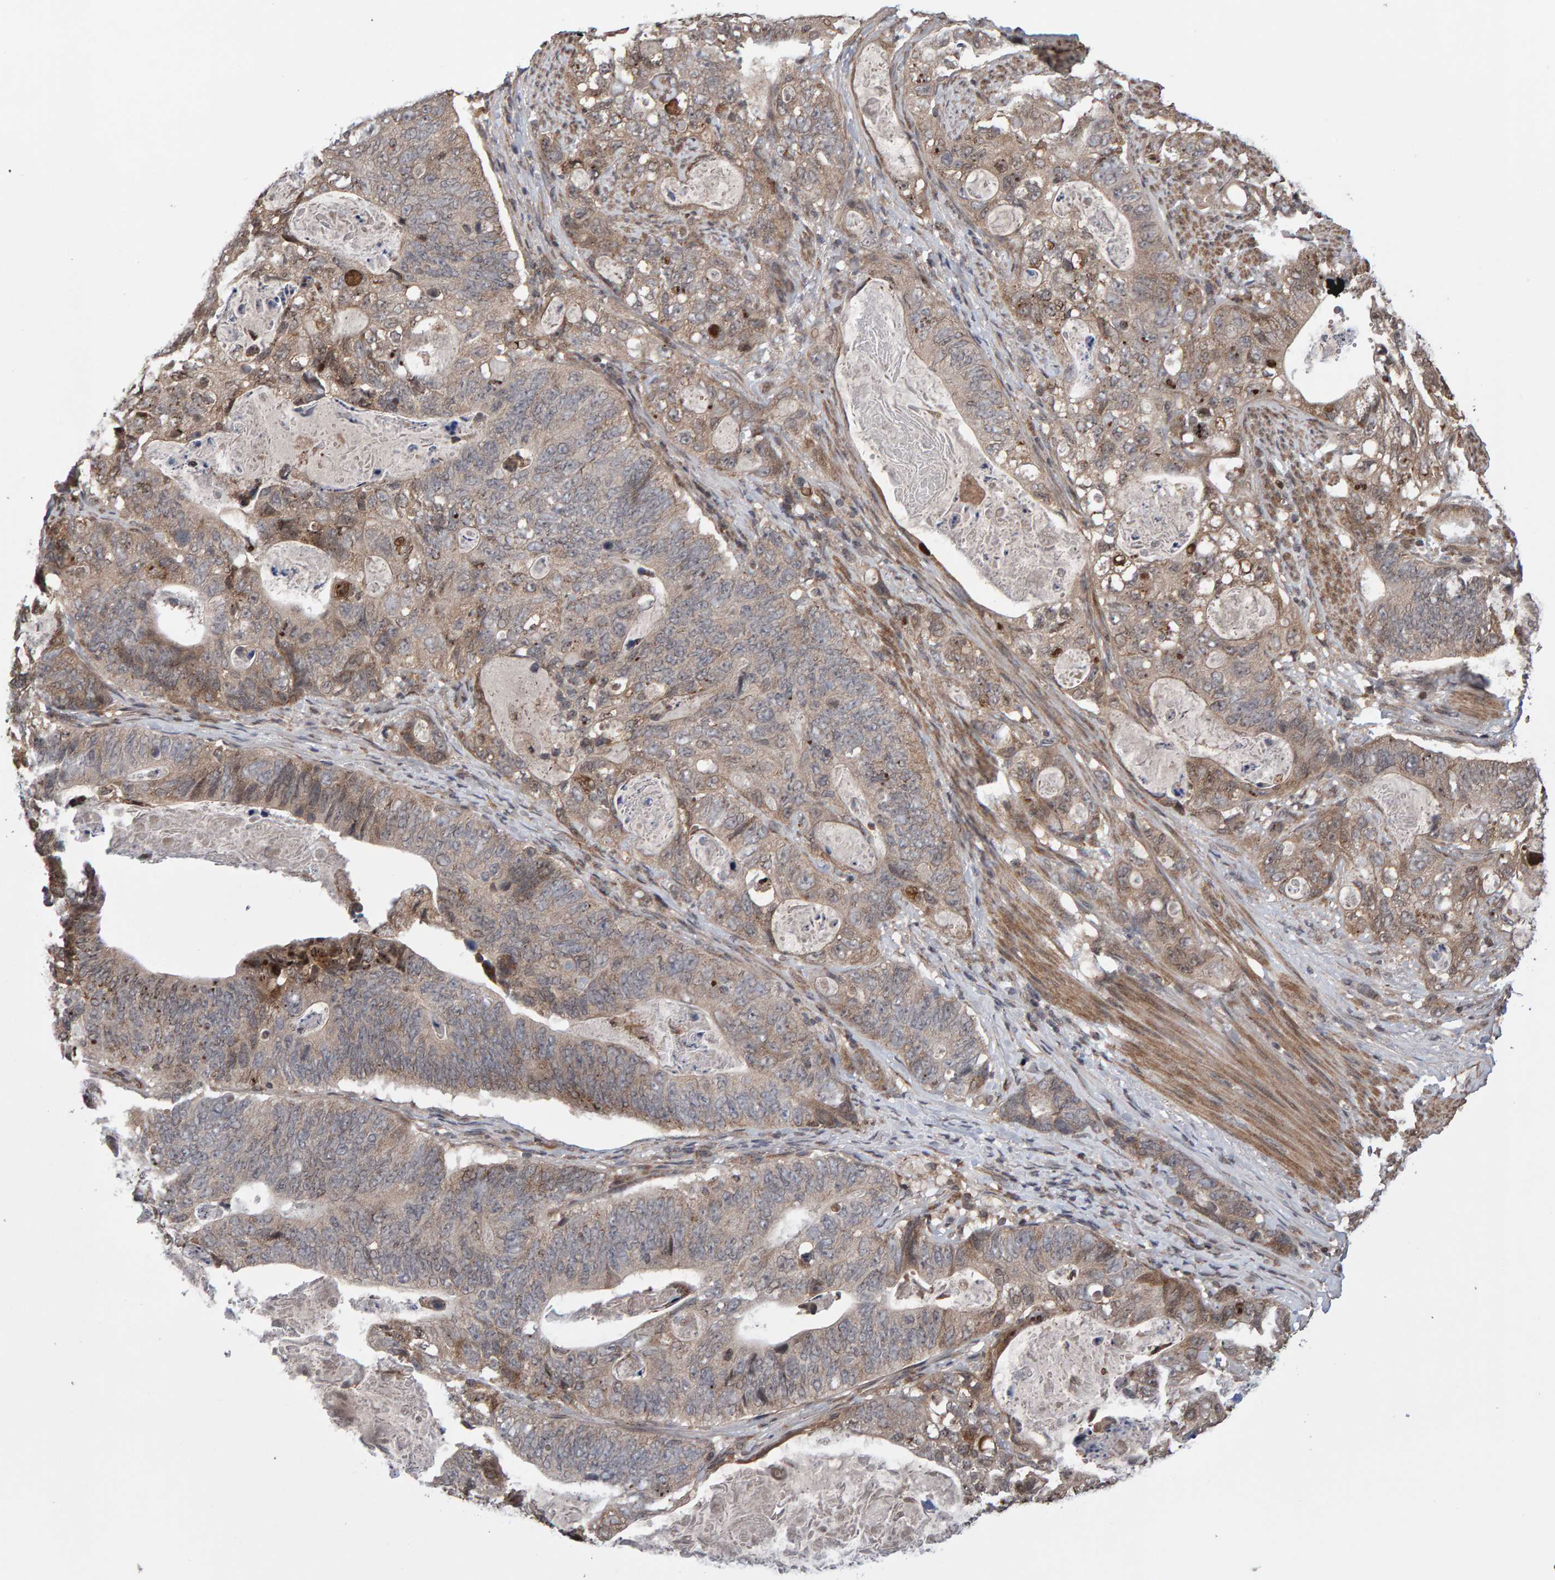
{"staining": {"intensity": "weak", "quantity": ">75%", "location": "cytoplasmic/membranous"}, "tissue": "stomach cancer", "cell_type": "Tumor cells", "image_type": "cancer", "snomed": [{"axis": "morphology", "description": "Normal tissue, NOS"}, {"axis": "morphology", "description": "Adenocarcinoma, NOS"}, {"axis": "topography", "description": "Stomach"}], "caption": "Protein expression by immunohistochemistry exhibits weak cytoplasmic/membranous expression in about >75% of tumor cells in stomach cancer. The staining was performed using DAB (3,3'-diaminobenzidine), with brown indicating positive protein expression. Nuclei are stained blue with hematoxylin.", "gene": "PECR", "patient": {"sex": "female", "age": 89}}